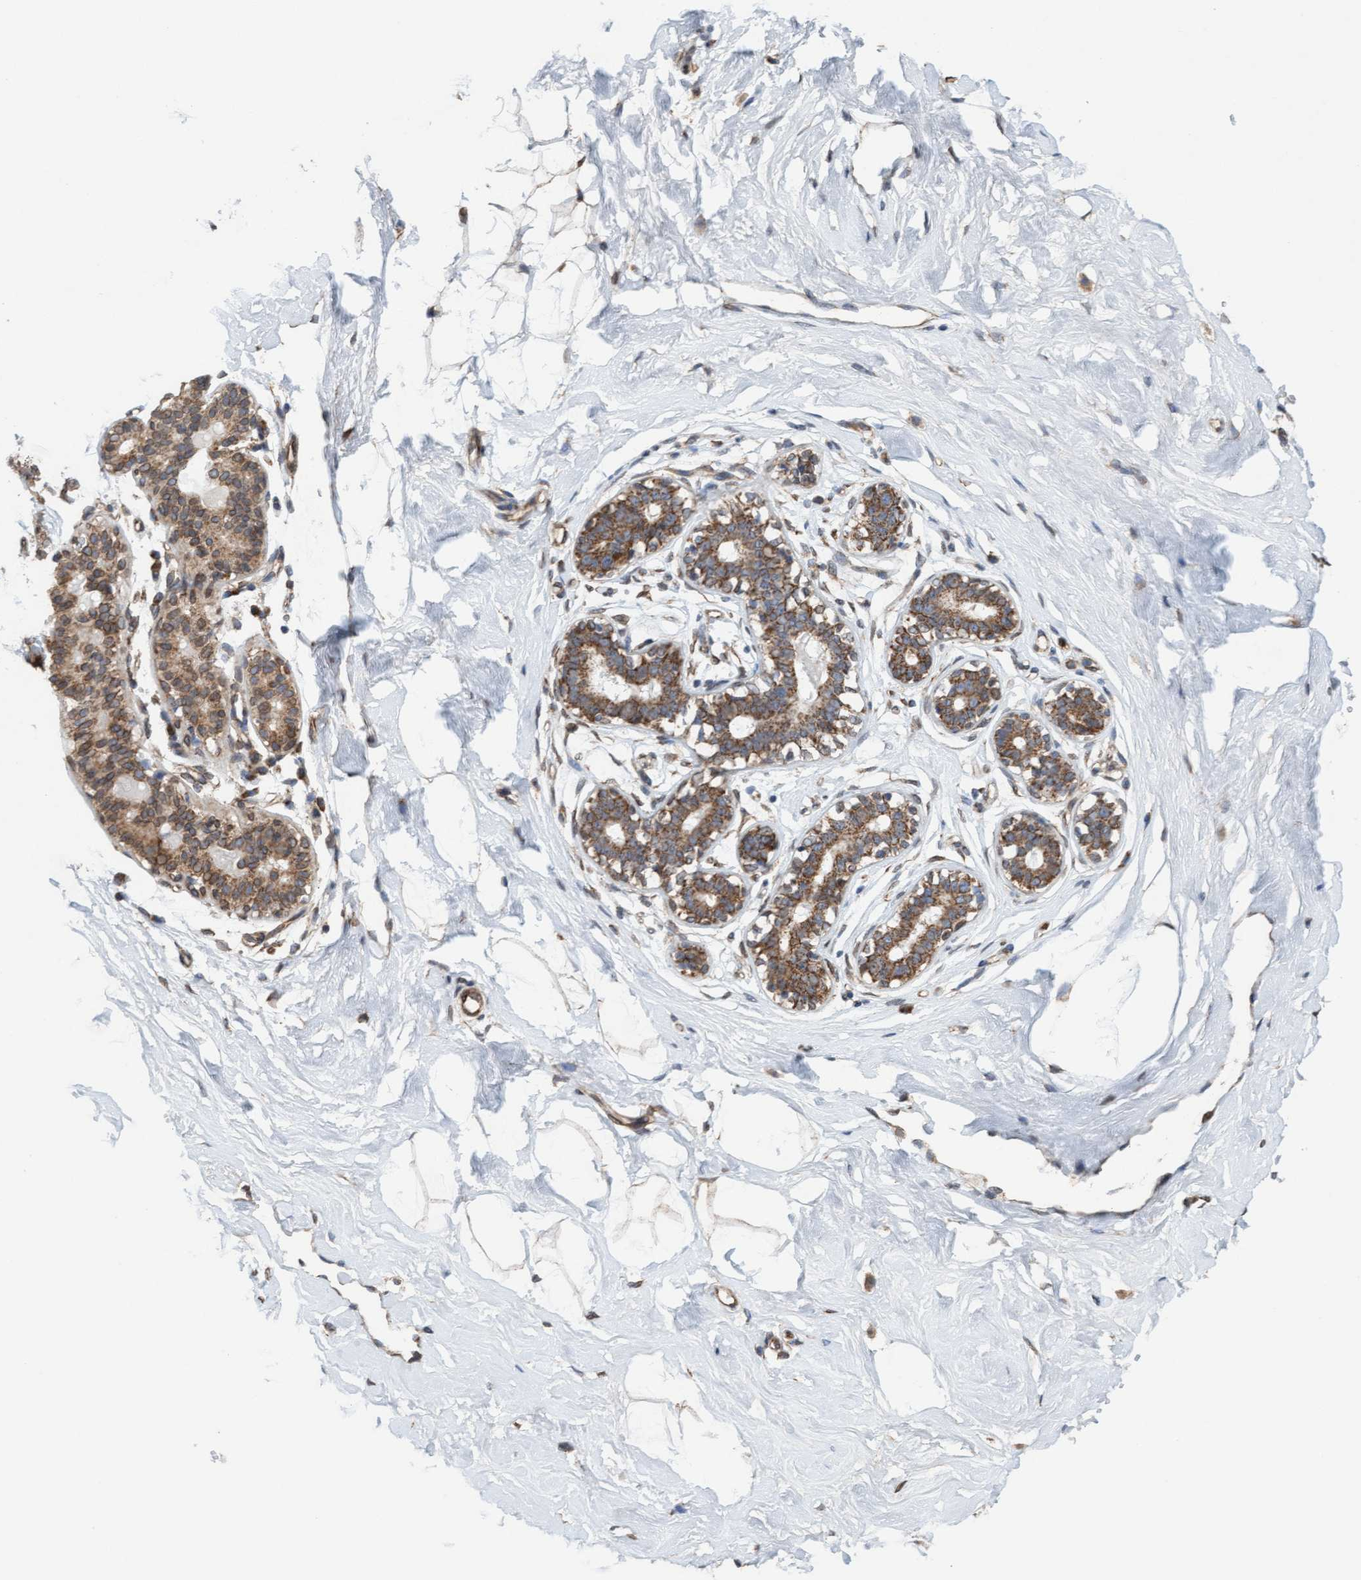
{"staining": {"intensity": "weak", "quantity": ">75%", "location": "cytoplasmic/membranous"}, "tissue": "breast", "cell_type": "Adipocytes", "image_type": "normal", "snomed": [{"axis": "morphology", "description": "Normal tissue, NOS"}, {"axis": "topography", "description": "Breast"}], "caption": "Brown immunohistochemical staining in unremarkable breast exhibits weak cytoplasmic/membranous positivity in approximately >75% of adipocytes. (IHC, brightfield microscopy, high magnification).", "gene": "MRPS23", "patient": {"sex": "female", "age": 23}}